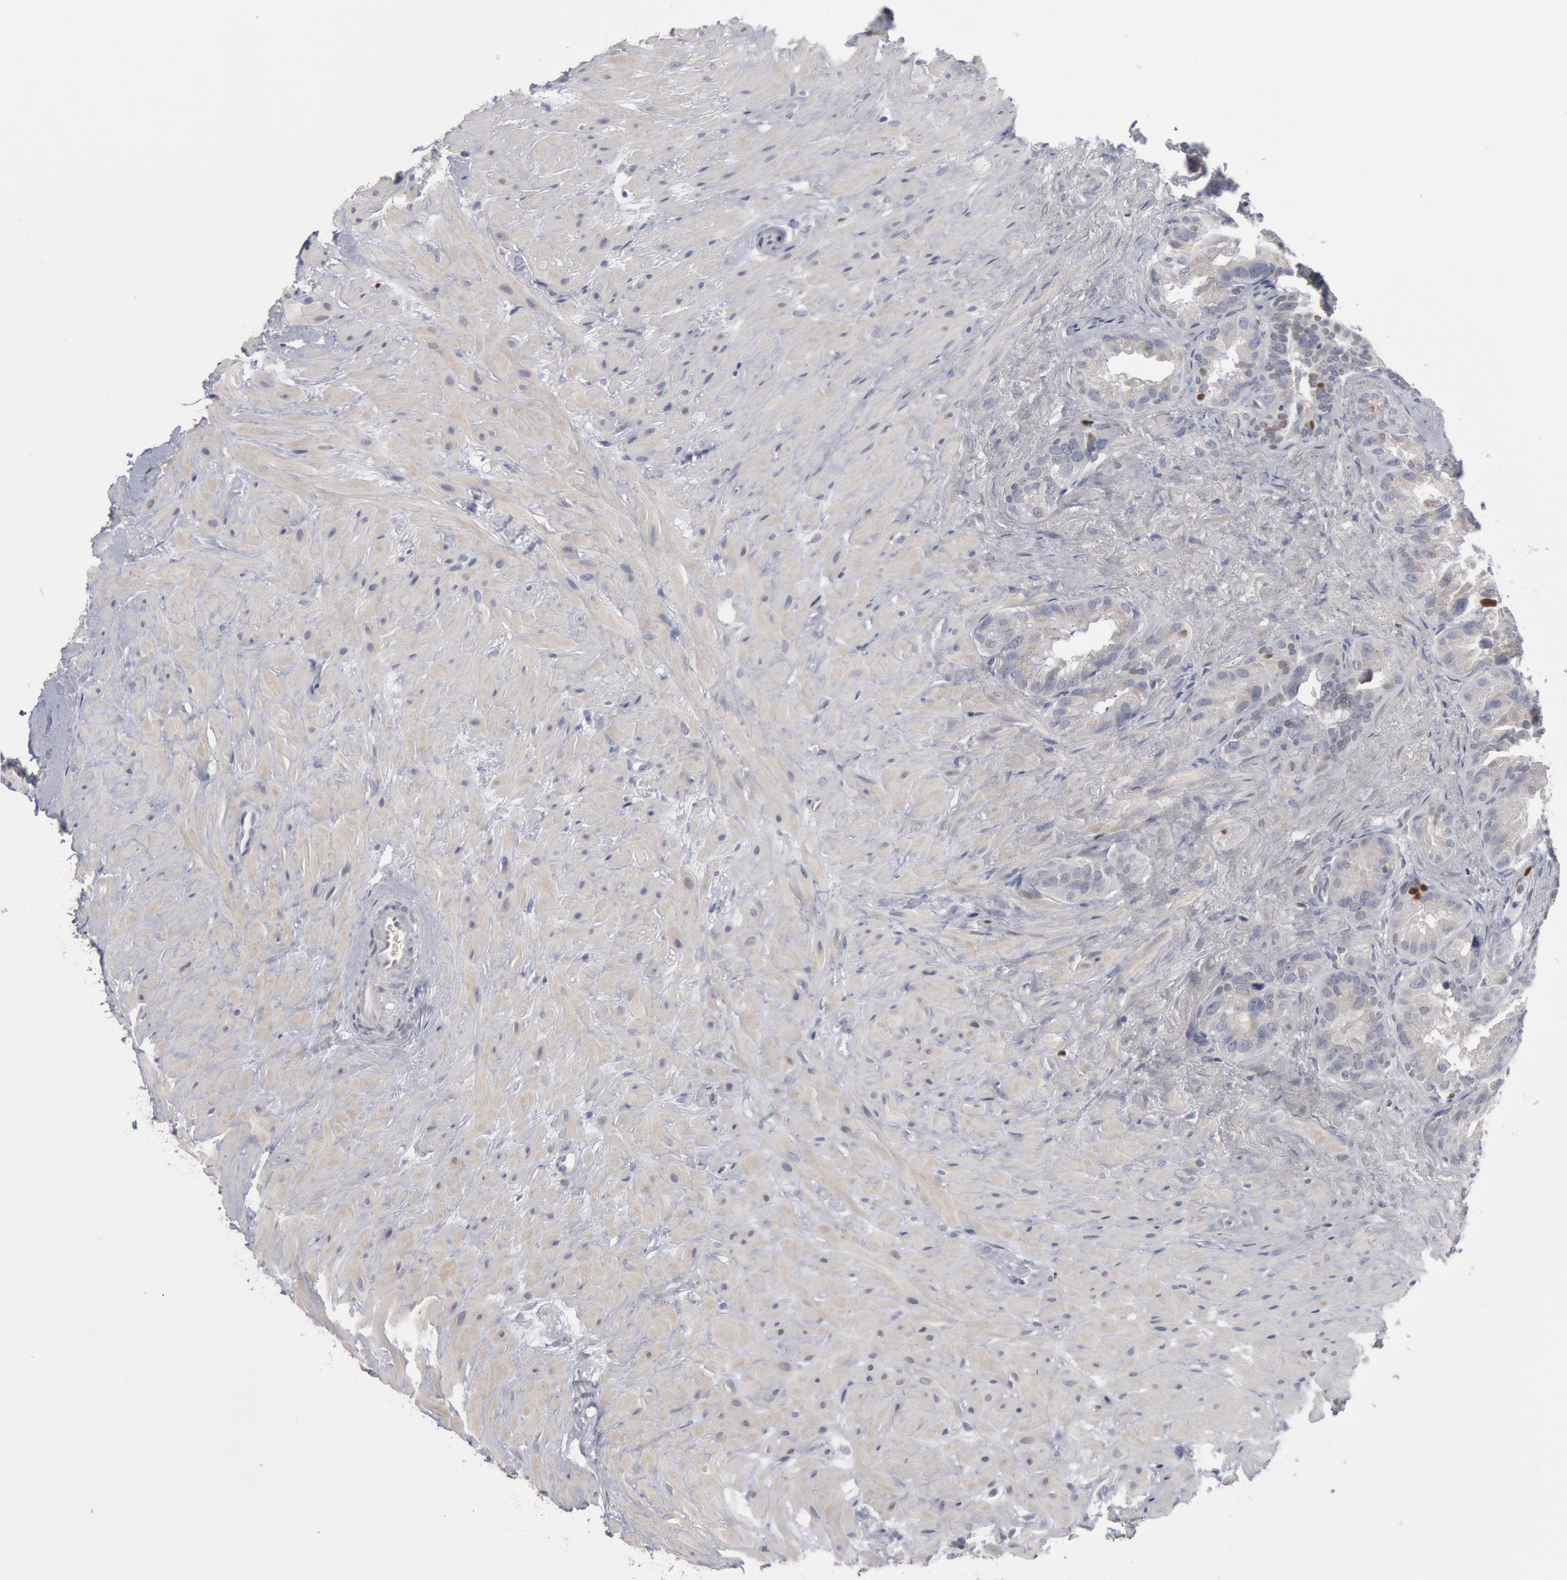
{"staining": {"intensity": "weak", "quantity": "<25%", "location": "cytoplasmic/membranous"}, "tissue": "seminal vesicle", "cell_type": "Glandular cells", "image_type": "normal", "snomed": [{"axis": "morphology", "description": "Normal tissue, NOS"}, {"axis": "topography", "description": "Prostate"}, {"axis": "topography", "description": "Seminal veicle"}], "caption": "DAB immunohistochemical staining of unremarkable human seminal vesicle shows no significant expression in glandular cells. (DAB immunohistochemistry (IHC) with hematoxylin counter stain).", "gene": "WDHD1", "patient": {"sex": "male", "age": 63}}